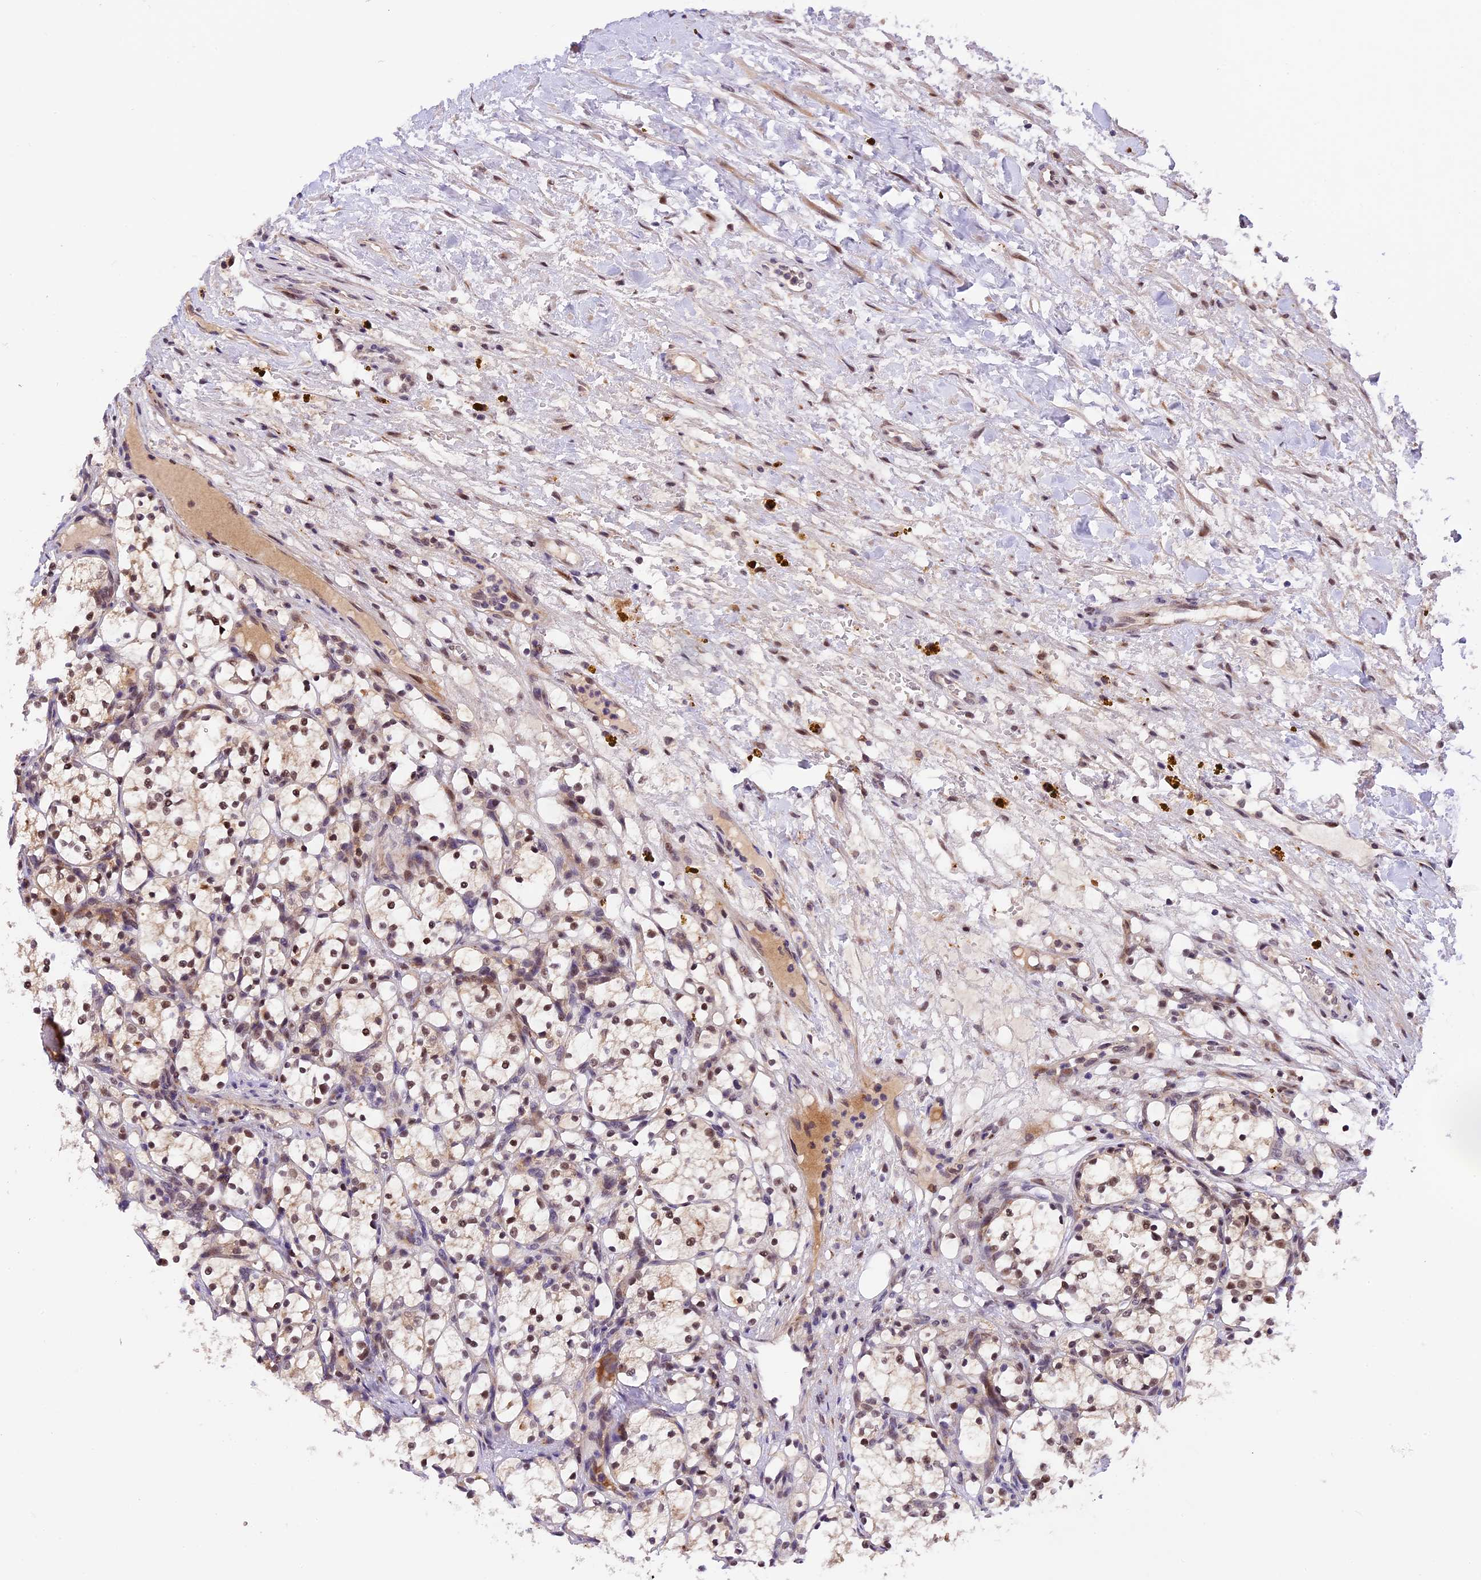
{"staining": {"intensity": "moderate", "quantity": "<25%", "location": "nuclear"}, "tissue": "renal cancer", "cell_type": "Tumor cells", "image_type": "cancer", "snomed": [{"axis": "morphology", "description": "Adenocarcinoma, NOS"}, {"axis": "topography", "description": "Kidney"}], "caption": "A brown stain labels moderate nuclear staining of a protein in human renal cancer tumor cells. (Stains: DAB in brown, nuclei in blue, Microscopy: brightfield microscopy at high magnification).", "gene": "FBXO45", "patient": {"sex": "female", "age": 69}}